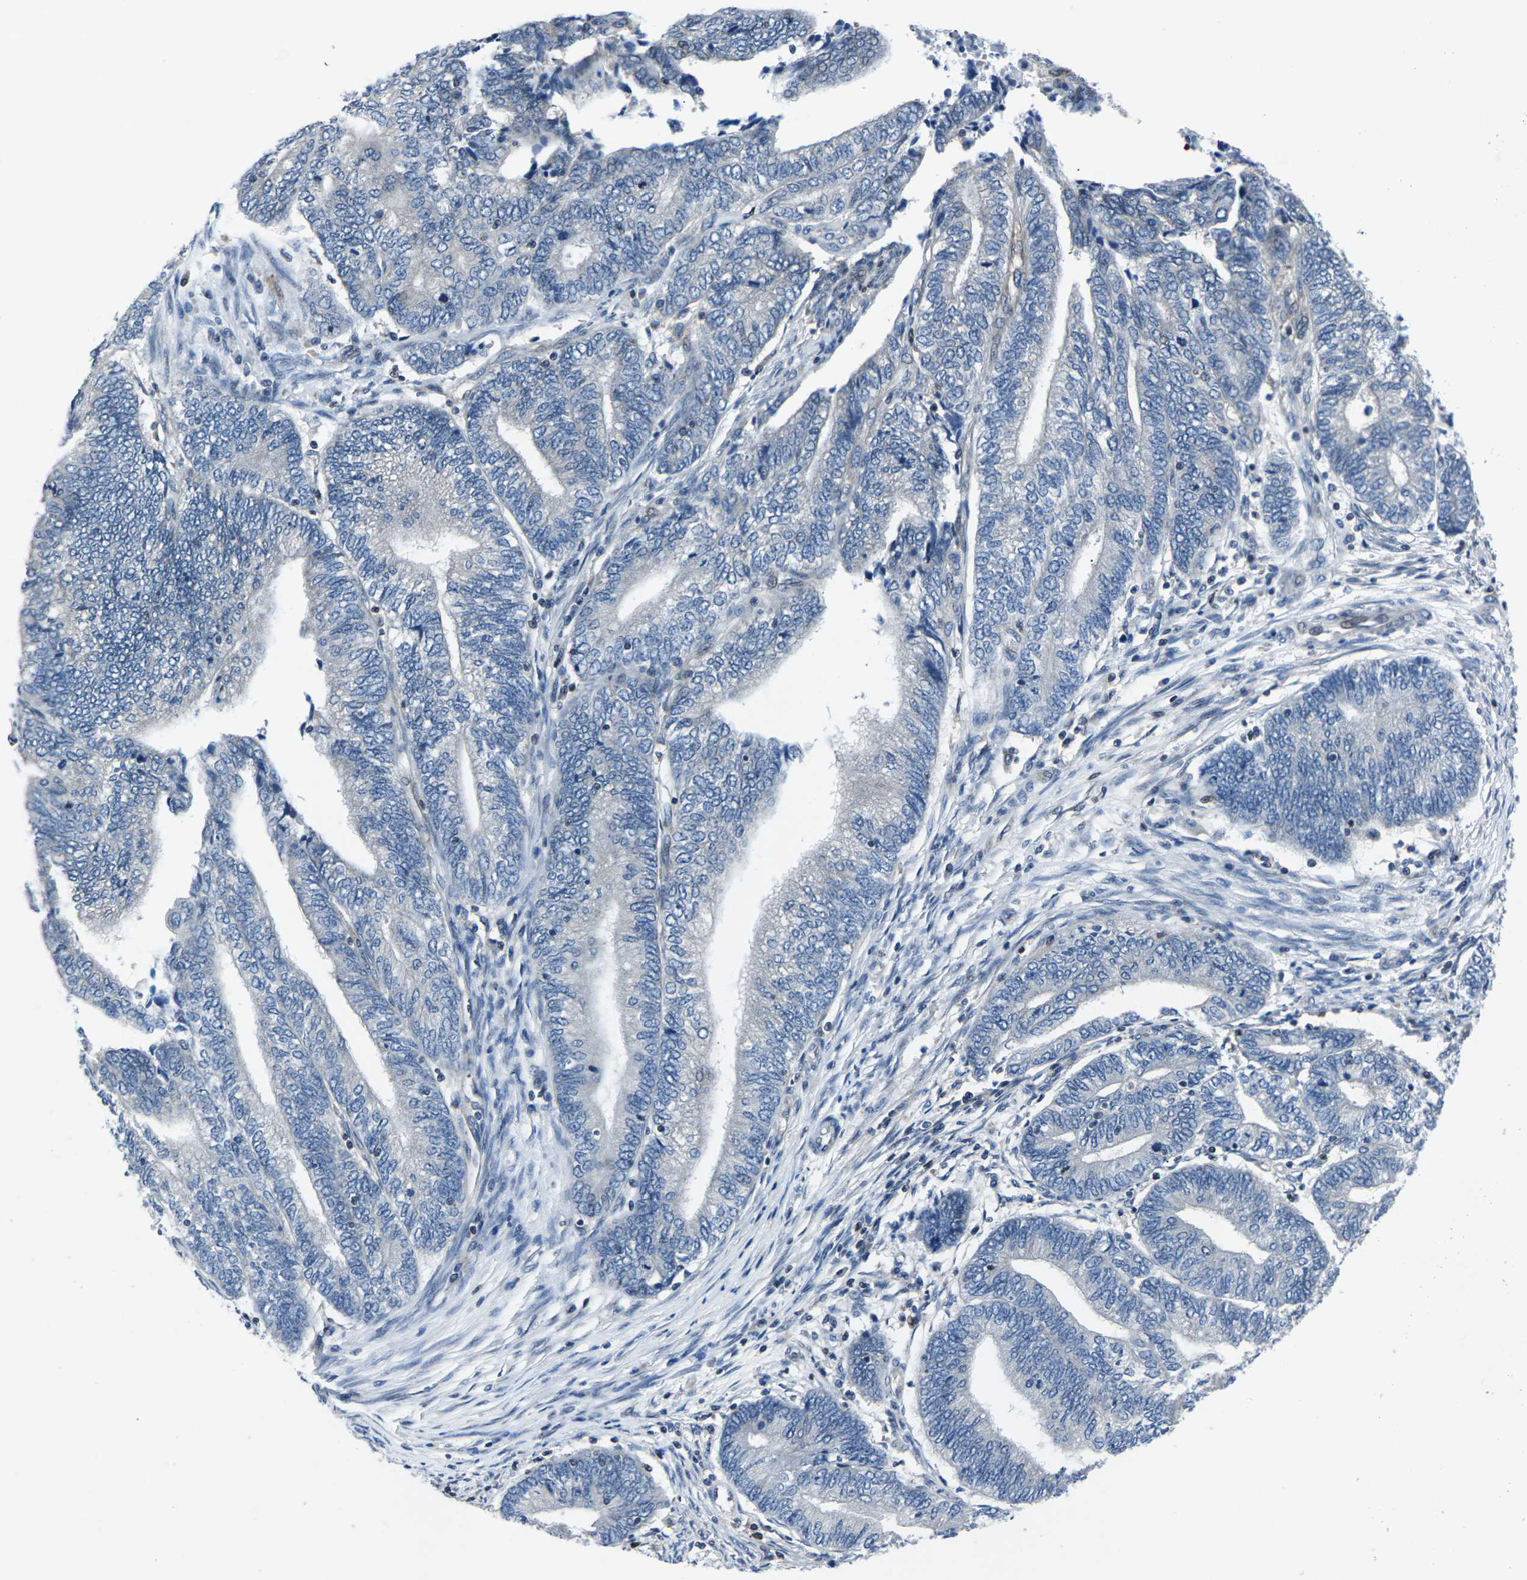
{"staining": {"intensity": "negative", "quantity": "none", "location": "none"}, "tissue": "endometrial cancer", "cell_type": "Tumor cells", "image_type": "cancer", "snomed": [{"axis": "morphology", "description": "Adenocarcinoma, NOS"}, {"axis": "topography", "description": "Uterus"}, {"axis": "topography", "description": "Endometrium"}], "caption": "Image shows no protein expression in tumor cells of endometrial cancer tissue.", "gene": "STAT4", "patient": {"sex": "female", "age": 70}}